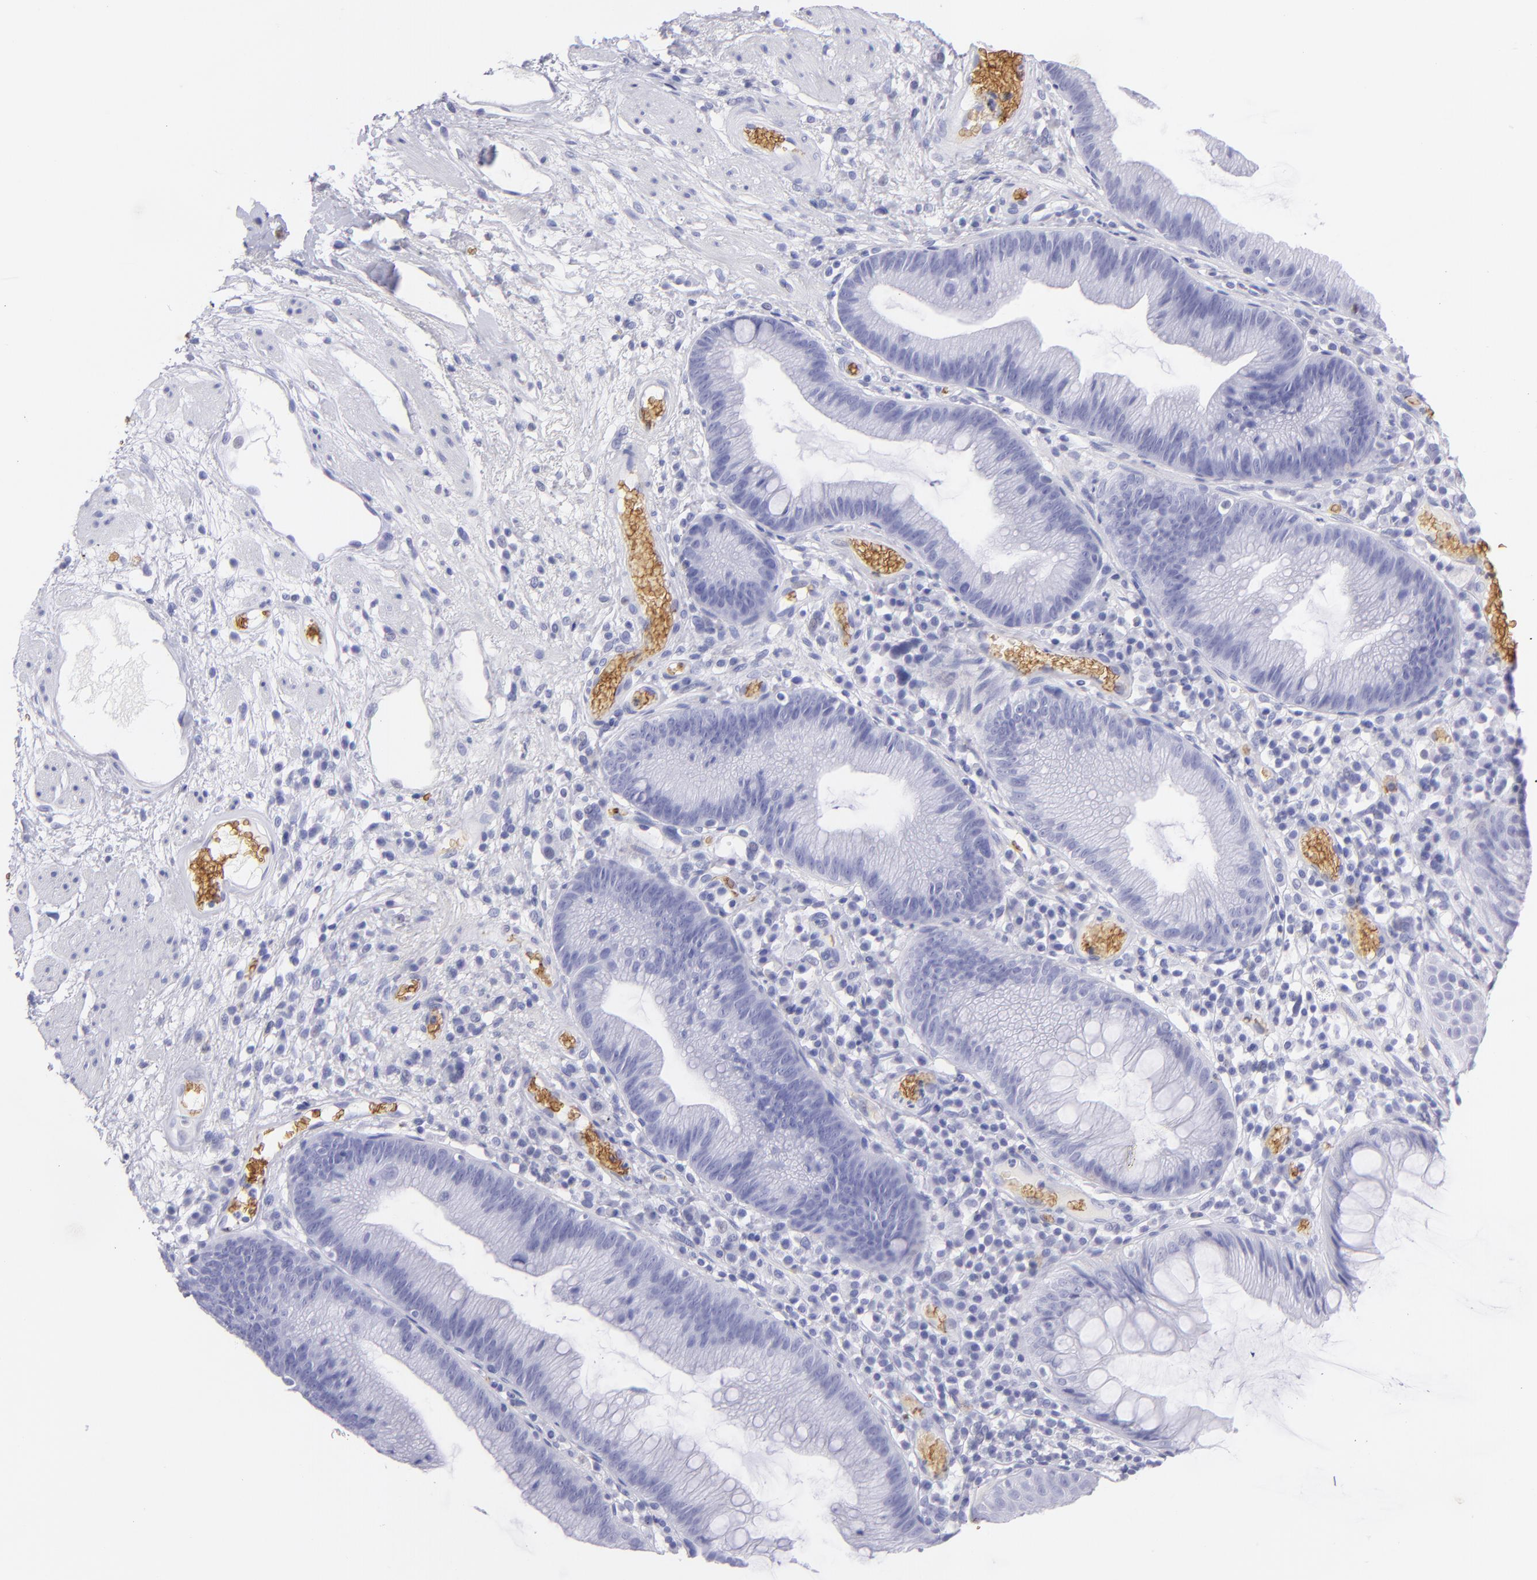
{"staining": {"intensity": "negative", "quantity": "none", "location": "none"}, "tissue": "skin", "cell_type": "Epidermal cells", "image_type": "normal", "snomed": [{"axis": "morphology", "description": "Normal tissue, NOS"}, {"axis": "morphology", "description": "Hemorrhoids"}, {"axis": "morphology", "description": "Inflammation, NOS"}, {"axis": "topography", "description": "Anal"}], "caption": "Epidermal cells show no significant protein staining in normal skin. (Stains: DAB immunohistochemistry (IHC) with hematoxylin counter stain, Microscopy: brightfield microscopy at high magnification).", "gene": "GYPA", "patient": {"sex": "male", "age": 60}}